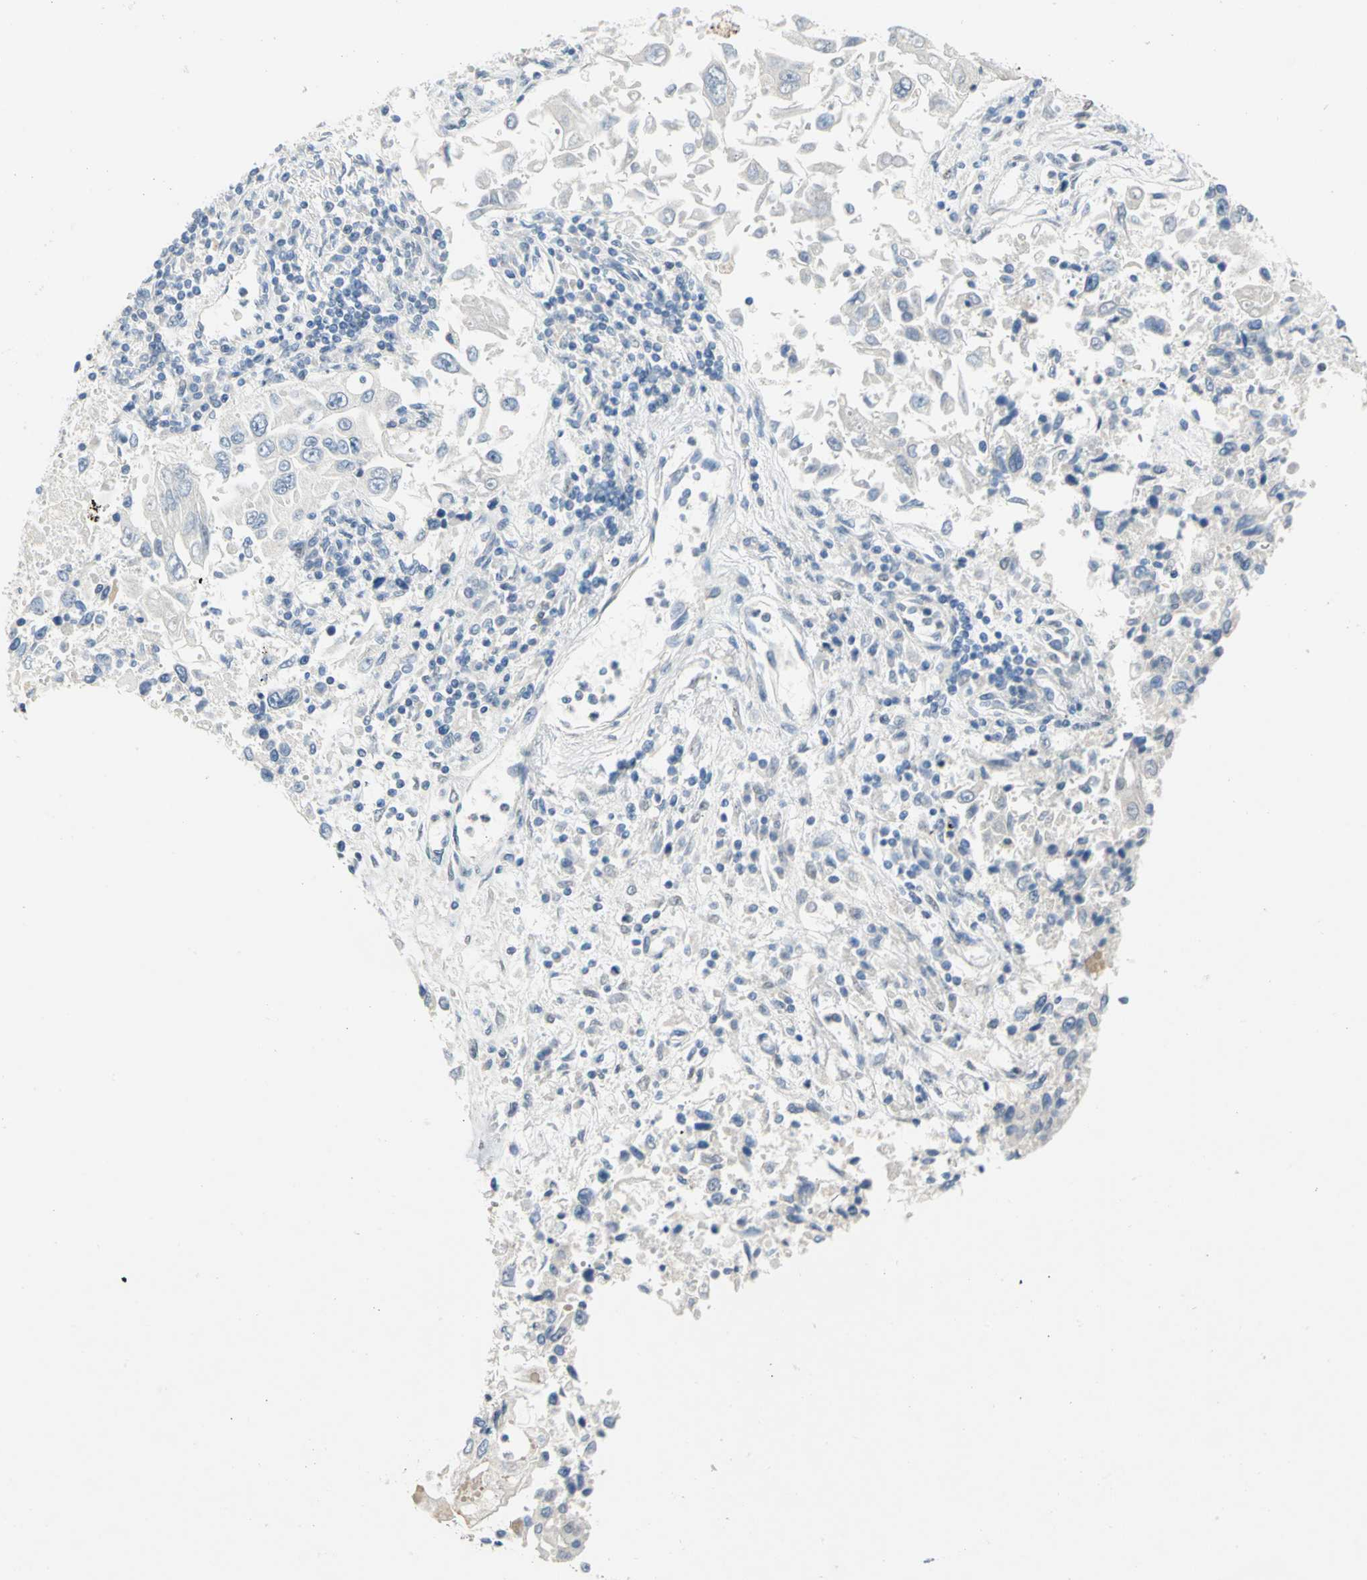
{"staining": {"intensity": "negative", "quantity": "none", "location": "none"}, "tissue": "lung cancer", "cell_type": "Tumor cells", "image_type": "cancer", "snomed": [{"axis": "morphology", "description": "Adenocarcinoma, NOS"}, {"axis": "topography", "description": "Lung"}], "caption": "An immunohistochemistry micrograph of lung cancer (adenocarcinoma) is shown. There is no staining in tumor cells of lung cancer (adenocarcinoma).", "gene": "NAB2", "patient": {"sex": "male", "age": 84}}